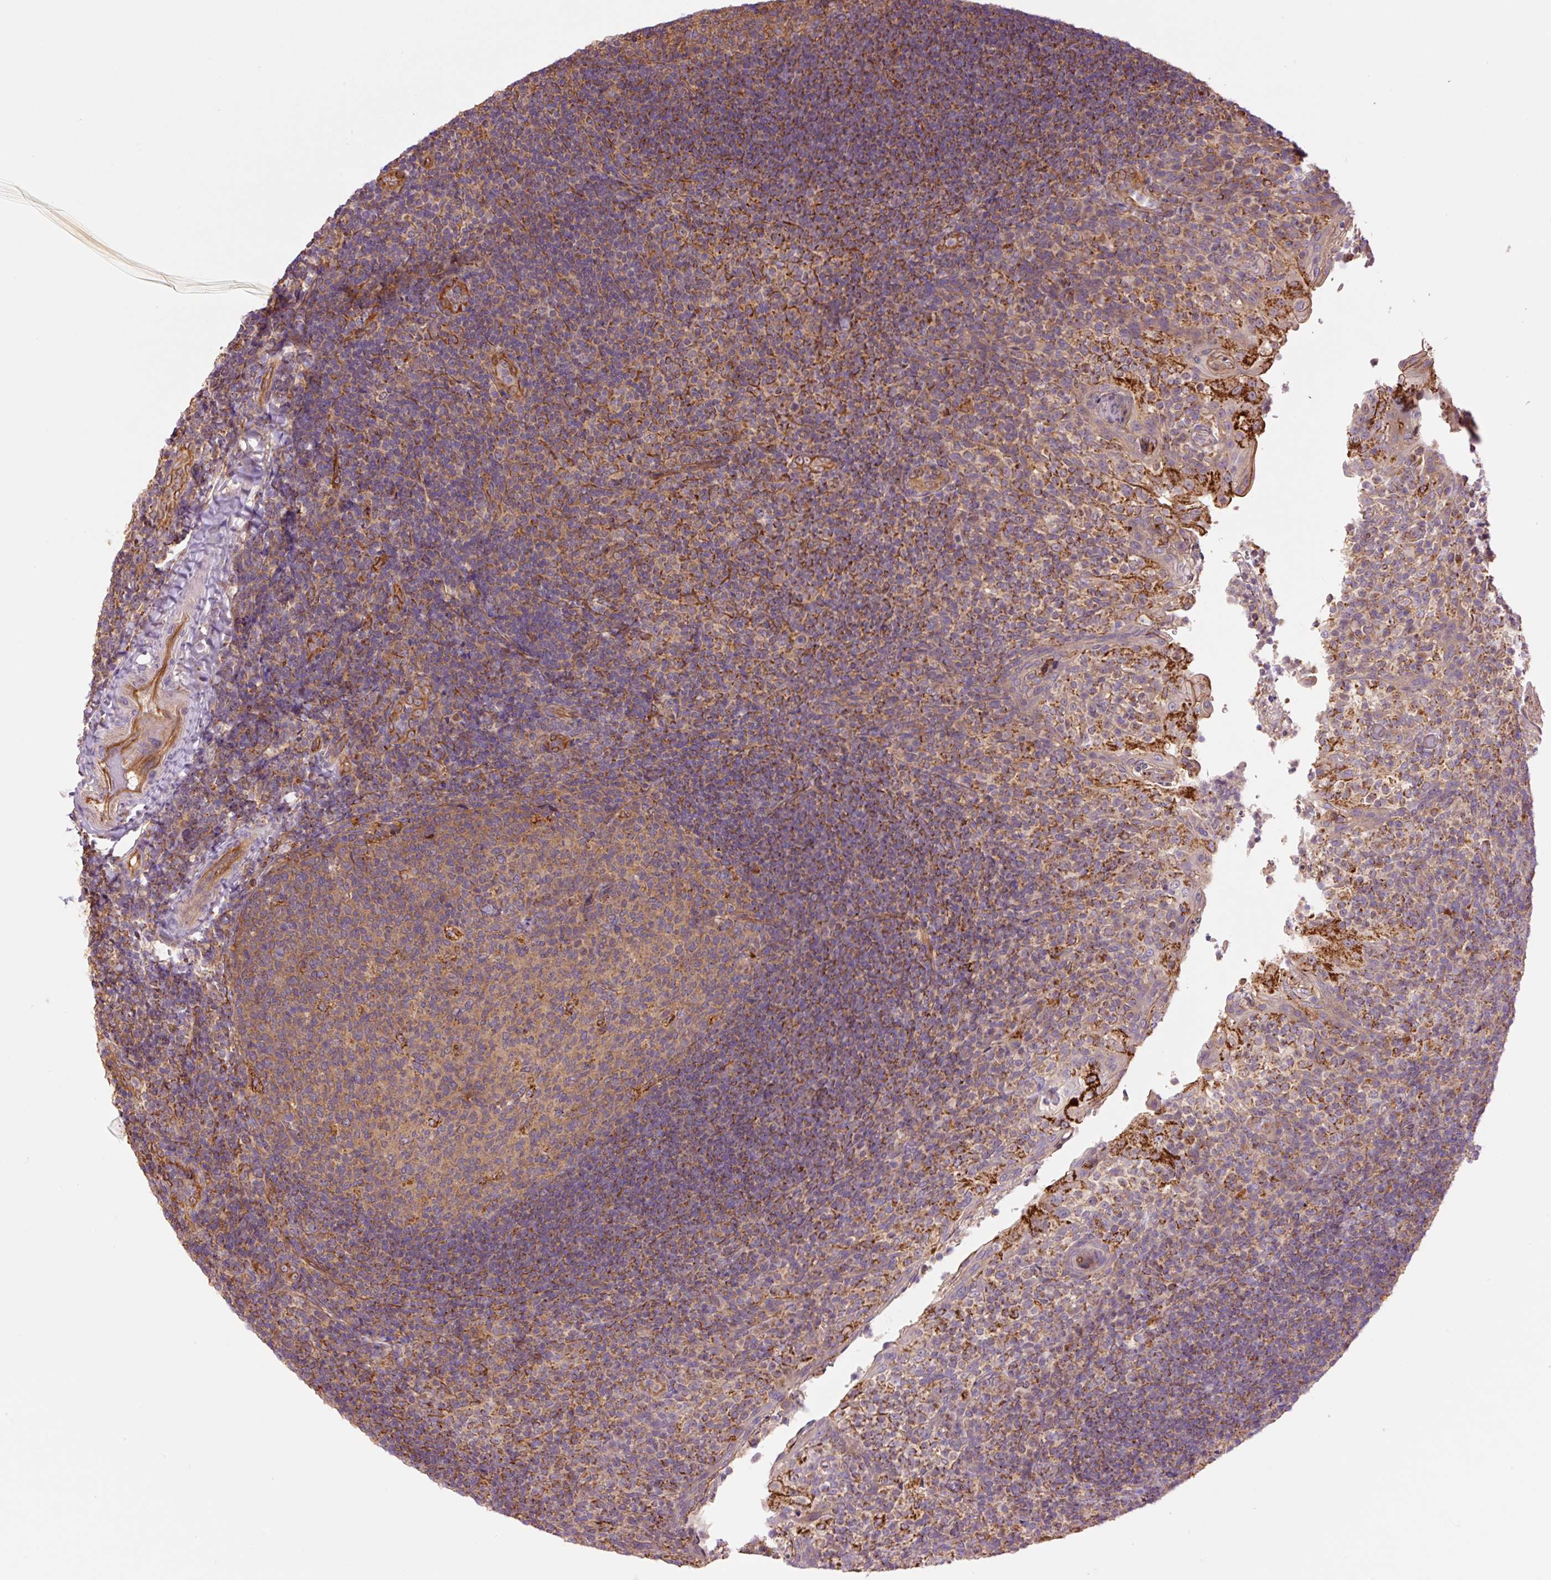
{"staining": {"intensity": "weak", "quantity": "25%-75%", "location": "cytoplasmic/membranous"}, "tissue": "tonsil", "cell_type": "Germinal center cells", "image_type": "normal", "snomed": [{"axis": "morphology", "description": "Normal tissue, NOS"}, {"axis": "topography", "description": "Tonsil"}], "caption": "DAB immunohistochemical staining of unremarkable human tonsil exhibits weak cytoplasmic/membranous protein staining in about 25%-75% of germinal center cells. (Brightfield microscopy of DAB IHC at high magnification).", "gene": "PCK2", "patient": {"sex": "female", "age": 10}}